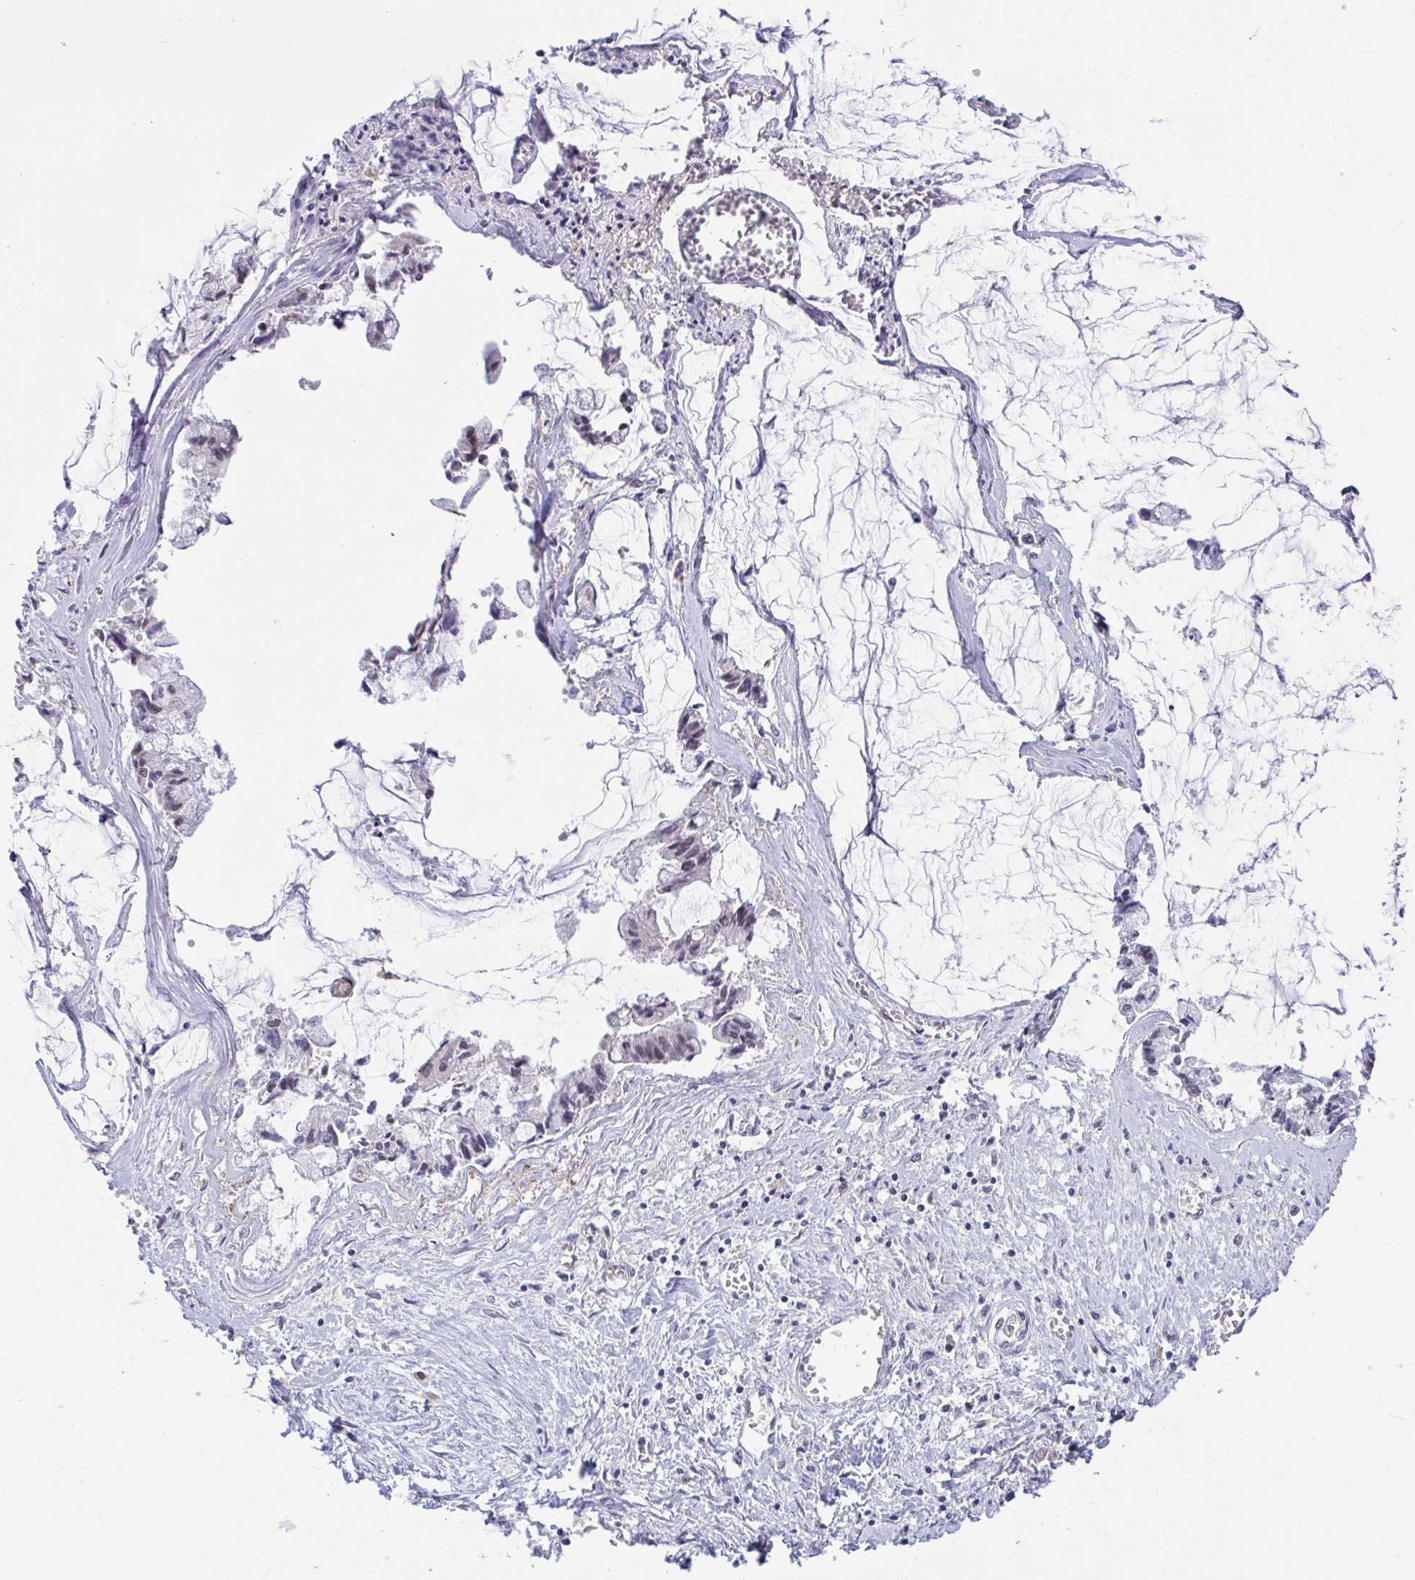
{"staining": {"intensity": "negative", "quantity": "none", "location": "none"}, "tissue": "ovarian cancer", "cell_type": "Tumor cells", "image_type": "cancer", "snomed": [{"axis": "morphology", "description": "Cystadenocarcinoma, mucinous, NOS"}, {"axis": "topography", "description": "Ovary"}], "caption": "This is a micrograph of immunohistochemistry (IHC) staining of ovarian mucinous cystadenocarcinoma, which shows no staining in tumor cells. (DAB (3,3'-diaminobenzidine) immunohistochemistry with hematoxylin counter stain).", "gene": "ZNF444", "patient": {"sex": "female", "age": 90}}